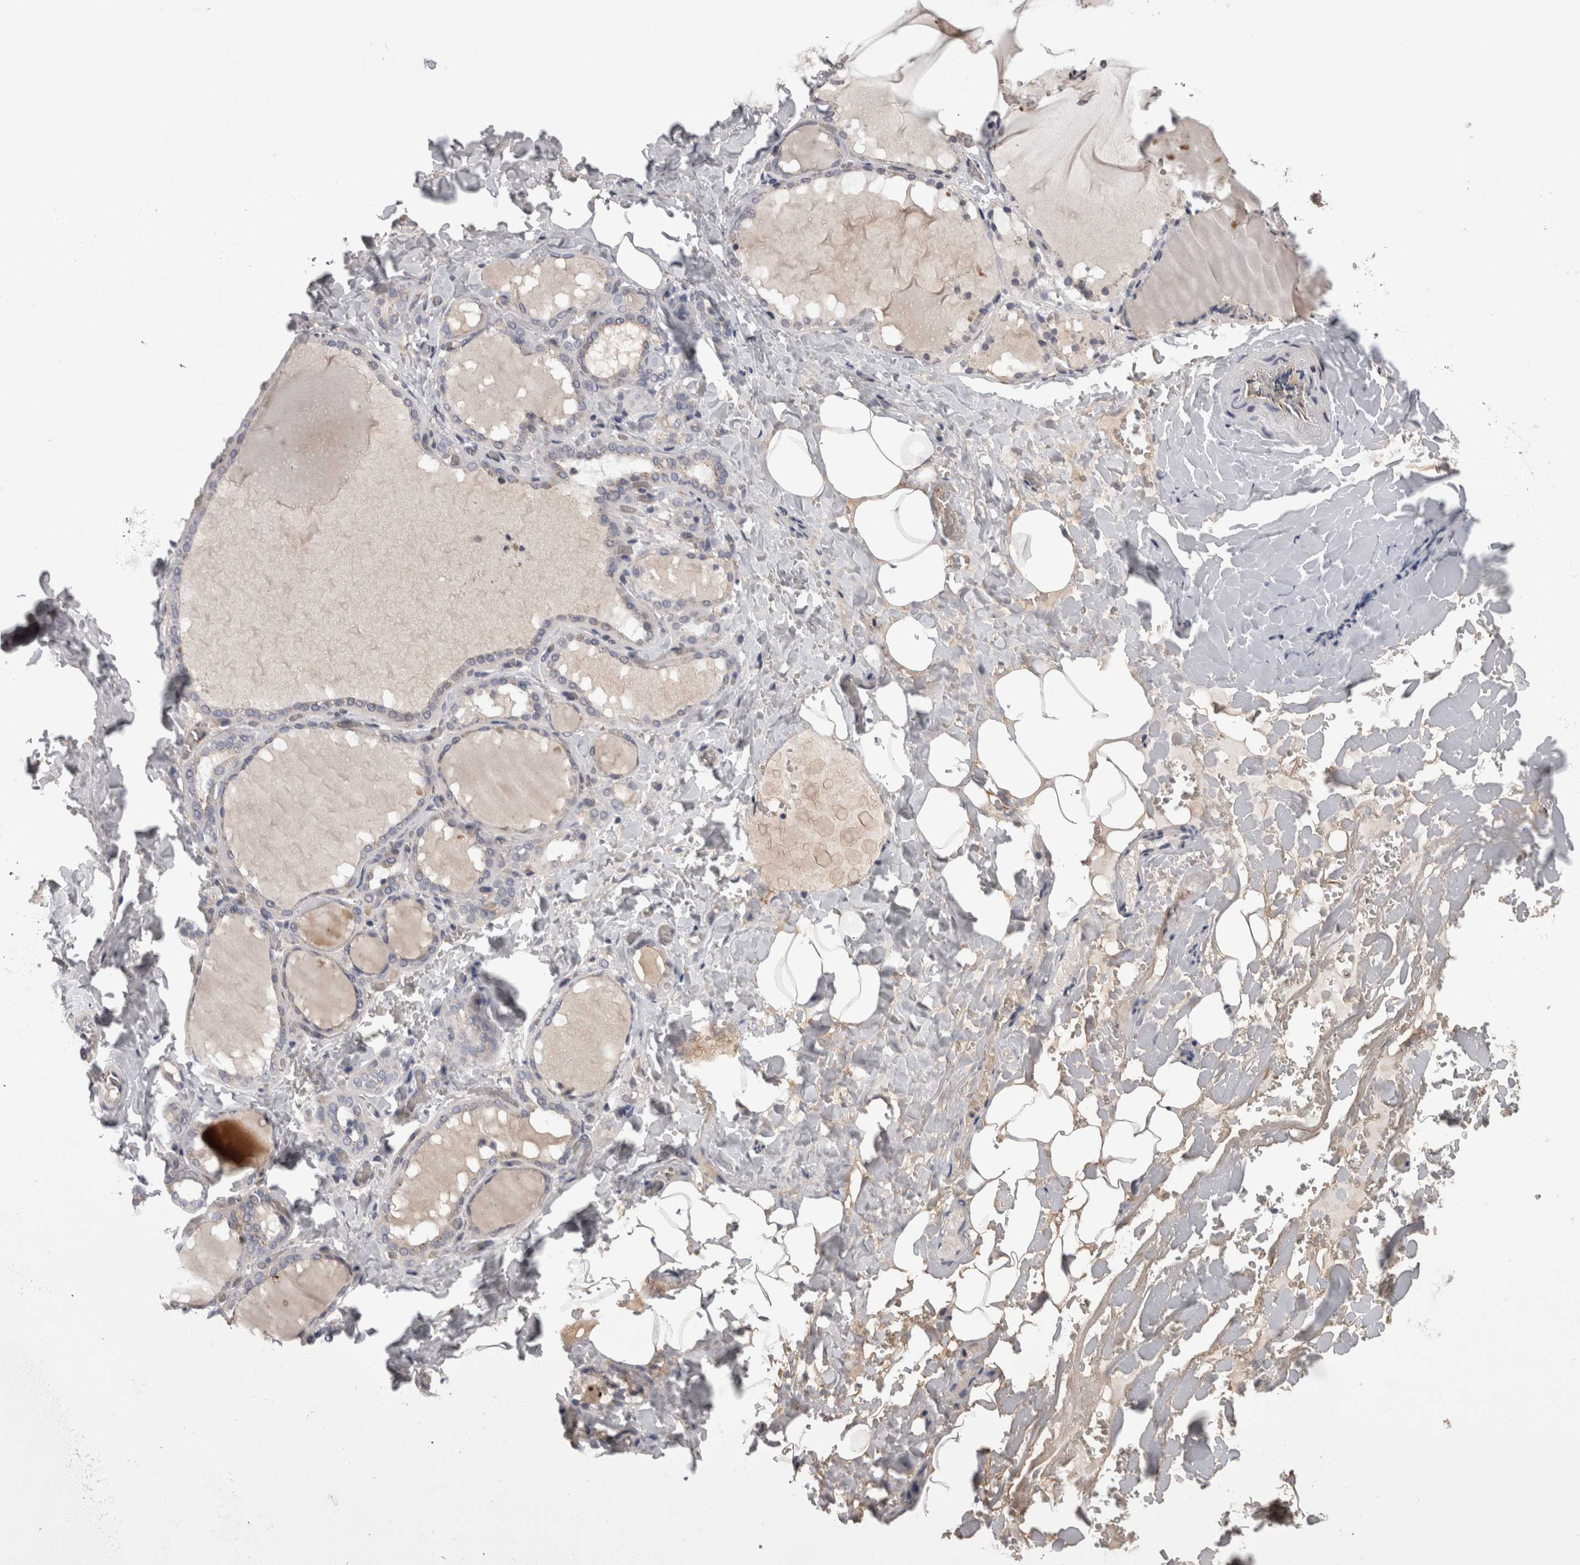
{"staining": {"intensity": "weak", "quantity": "<25%", "location": "cytoplasmic/membranous"}, "tissue": "thyroid gland", "cell_type": "Glandular cells", "image_type": "normal", "snomed": [{"axis": "morphology", "description": "Normal tissue, NOS"}, {"axis": "topography", "description": "Thyroid gland"}], "caption": "There is no significant positivity in glandular cells of thyroid gland. (IHC, brightfield microscopy, high magnification).", "gene": "STC1", "patient": {"sex": "female", "age": 22}}